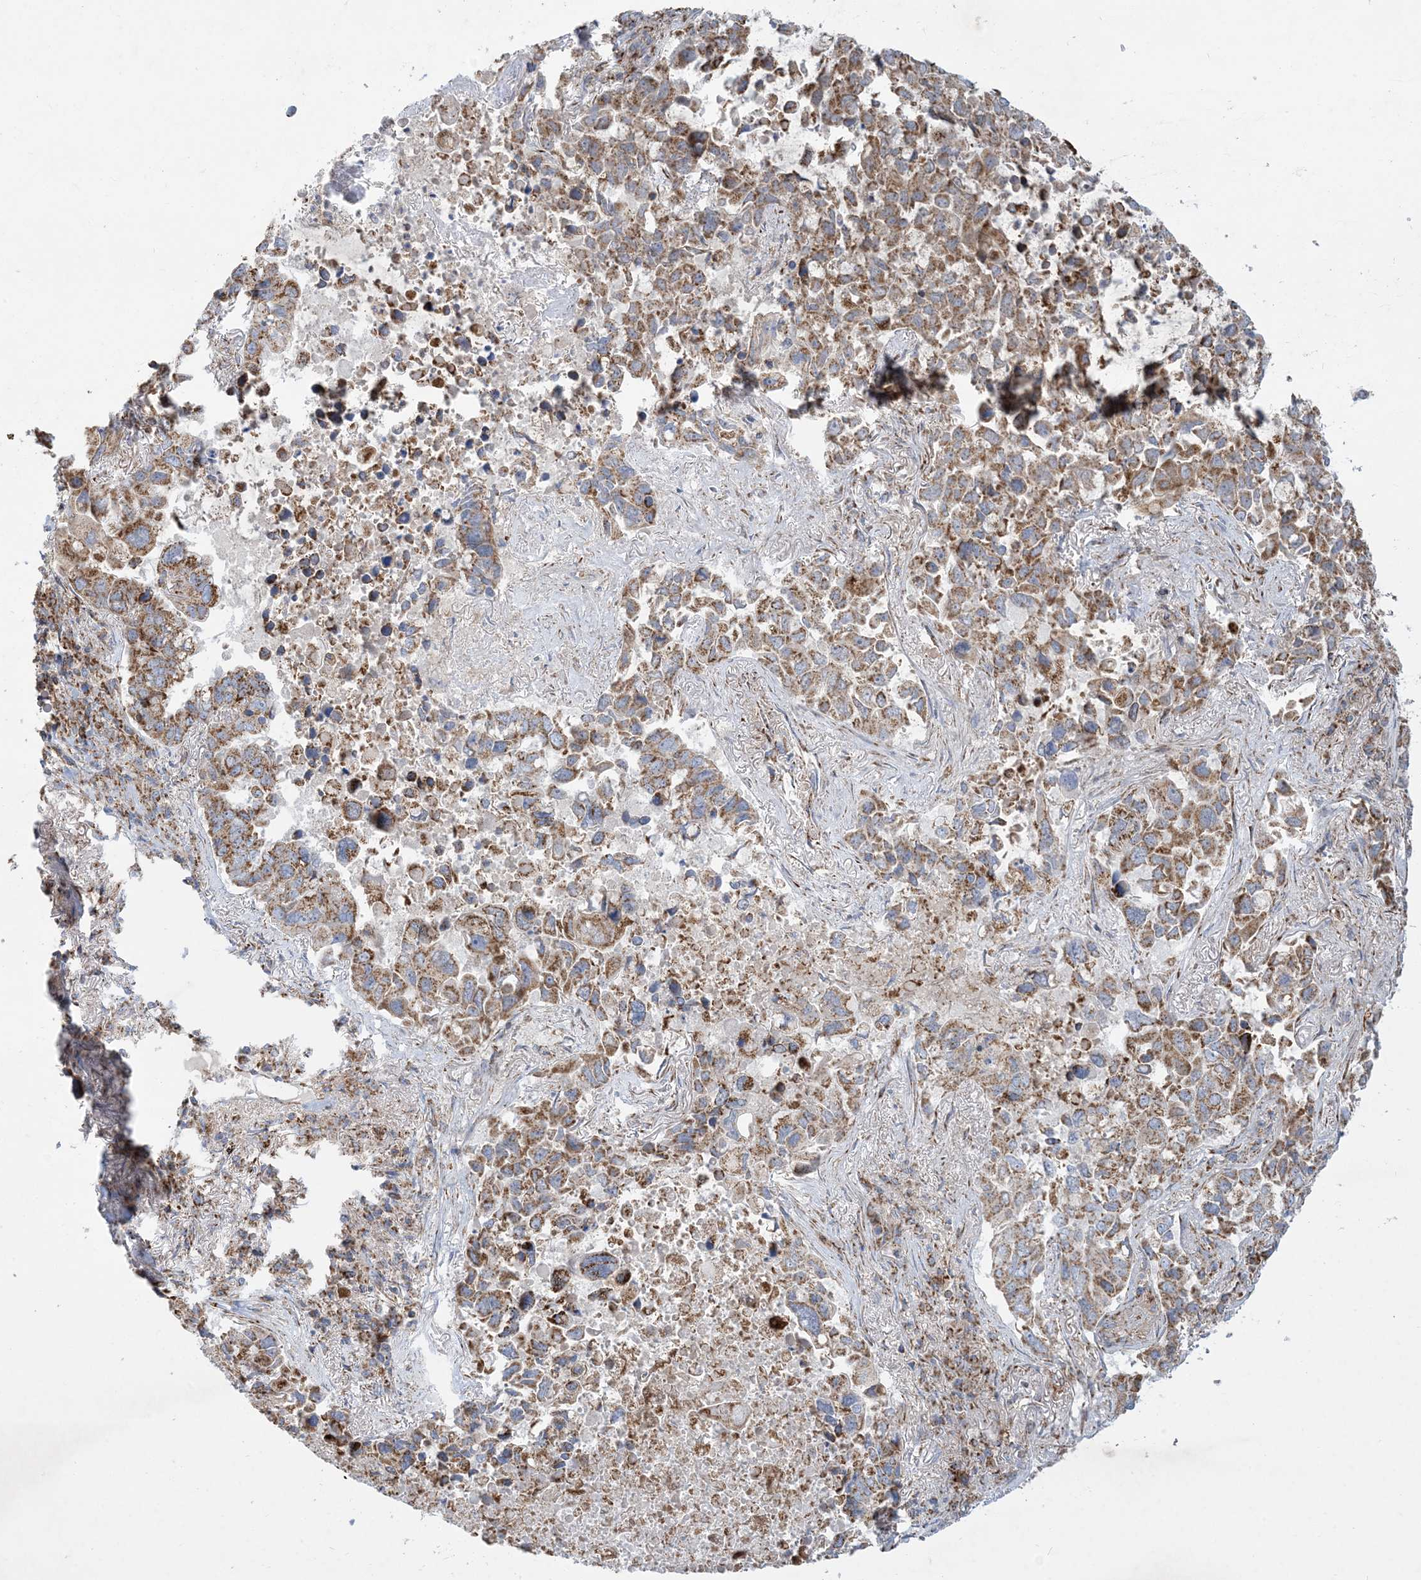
{"staining": {"intensity": "moderate", "quantity": ">75%", "location": "cytoplasmic/membranous"}, "tissue": "lung cancer", "cell_type": "Tumor cells", "image_type": "cancer", "snomed": [{"axis": "morphology", "description": "Adenocarcinoma, NOS"}, {"axis": "topography", "description": "Lung"}], "caption": "A medium amount of moderate cytoplasmic/membranous expression is present in approximately >75% of tumor cells in lung cancer tissue.", "gene": "BEND4", "patient": {"sex": "male", "age": 64}}